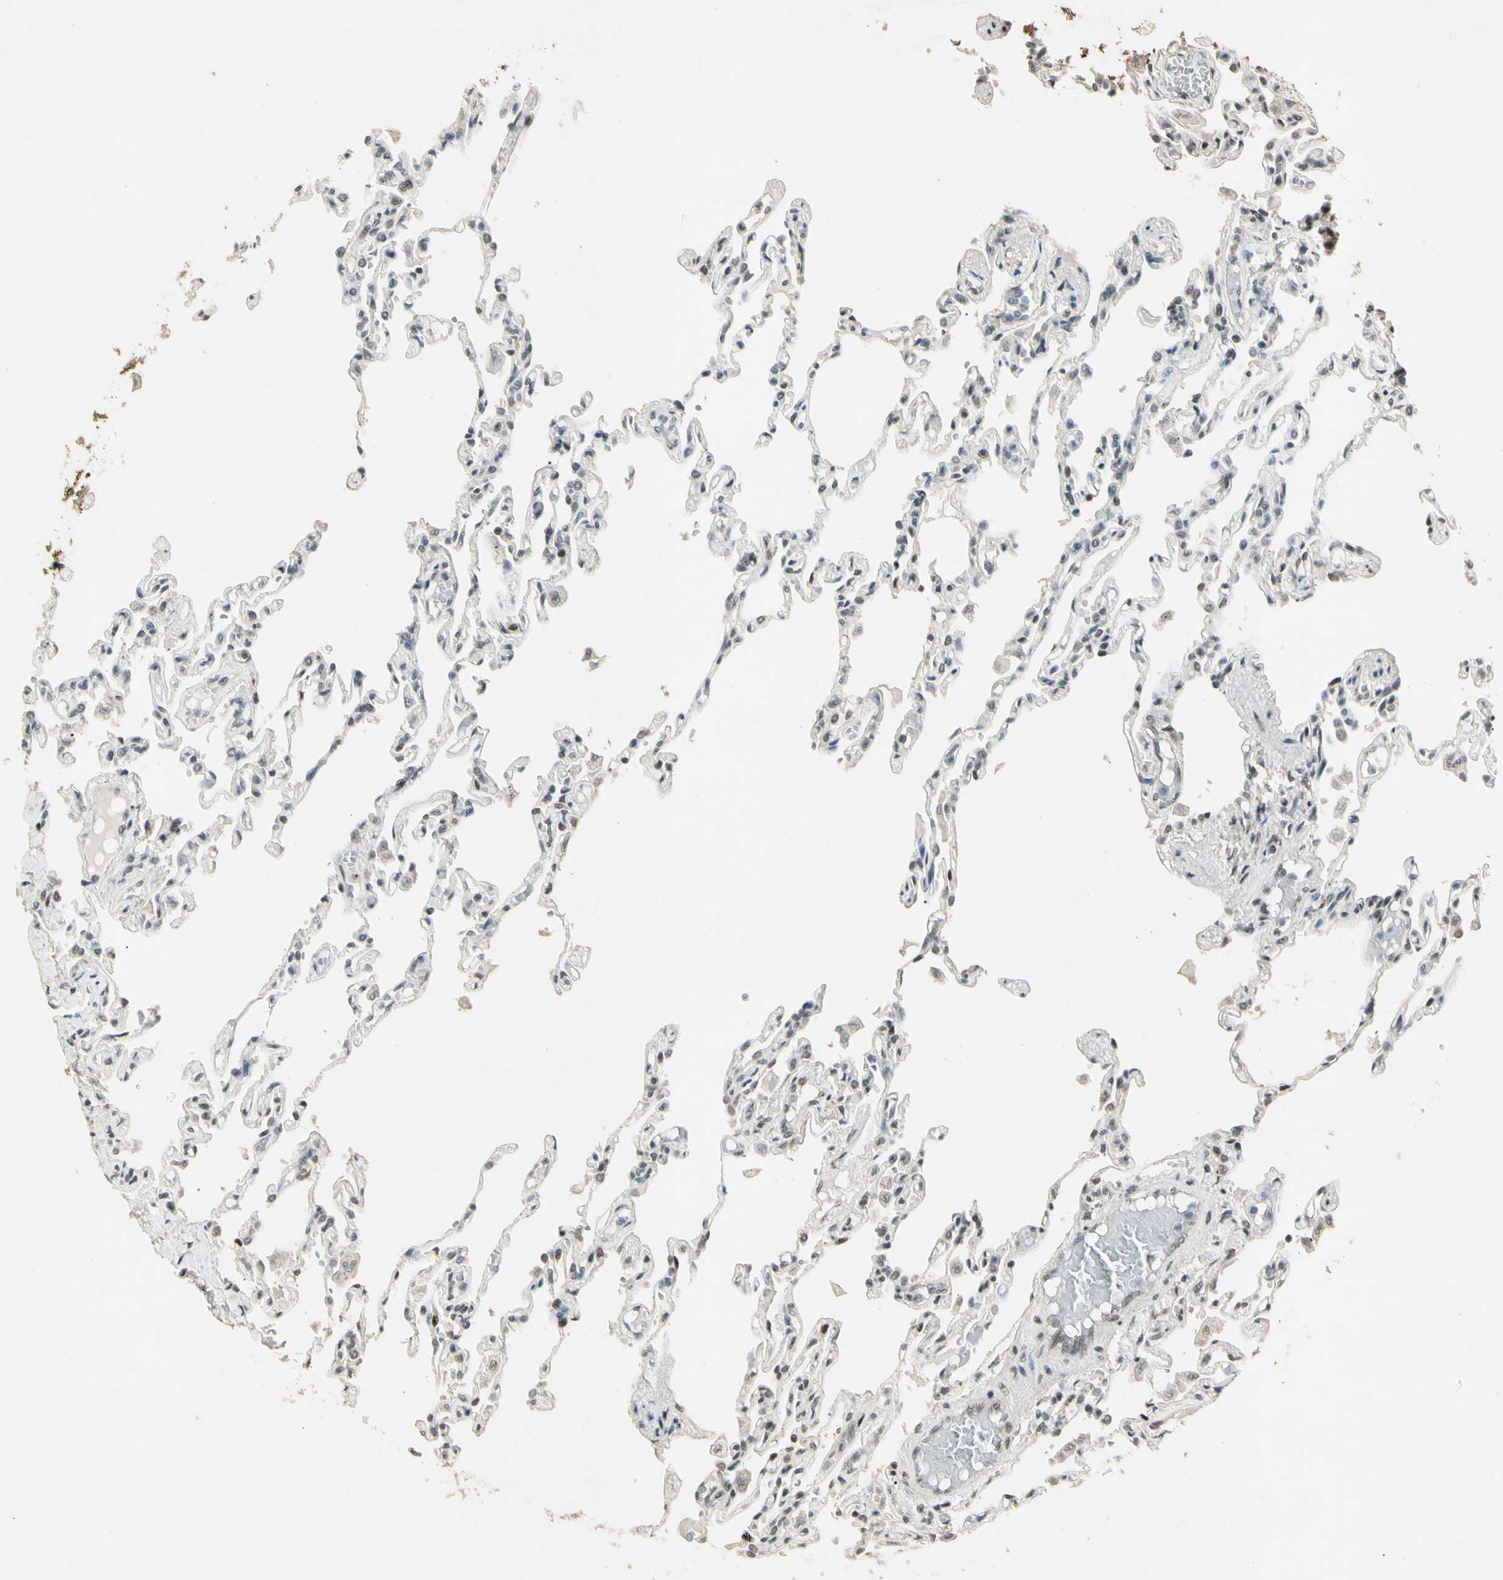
{"staining": {"intensity": "weak", "quantity": "25%-75%", "location": "nuclear"}, "tissue": "lung", "cell_type": "Alveolar cells", "image_type": "normal", "snomed": [{"axis": "morphology", "description": "Normal tissue, NOS"}, {"axis": "topography", "description": "Lung"}], "caption": "Weak nuclear protein positivity is identified in approximately 25%-75% of alveolar cells in lung. Nuclei are stained in blue.", "gene": "ZBTB4", "patient": {"sex": "male", "age": 21}}